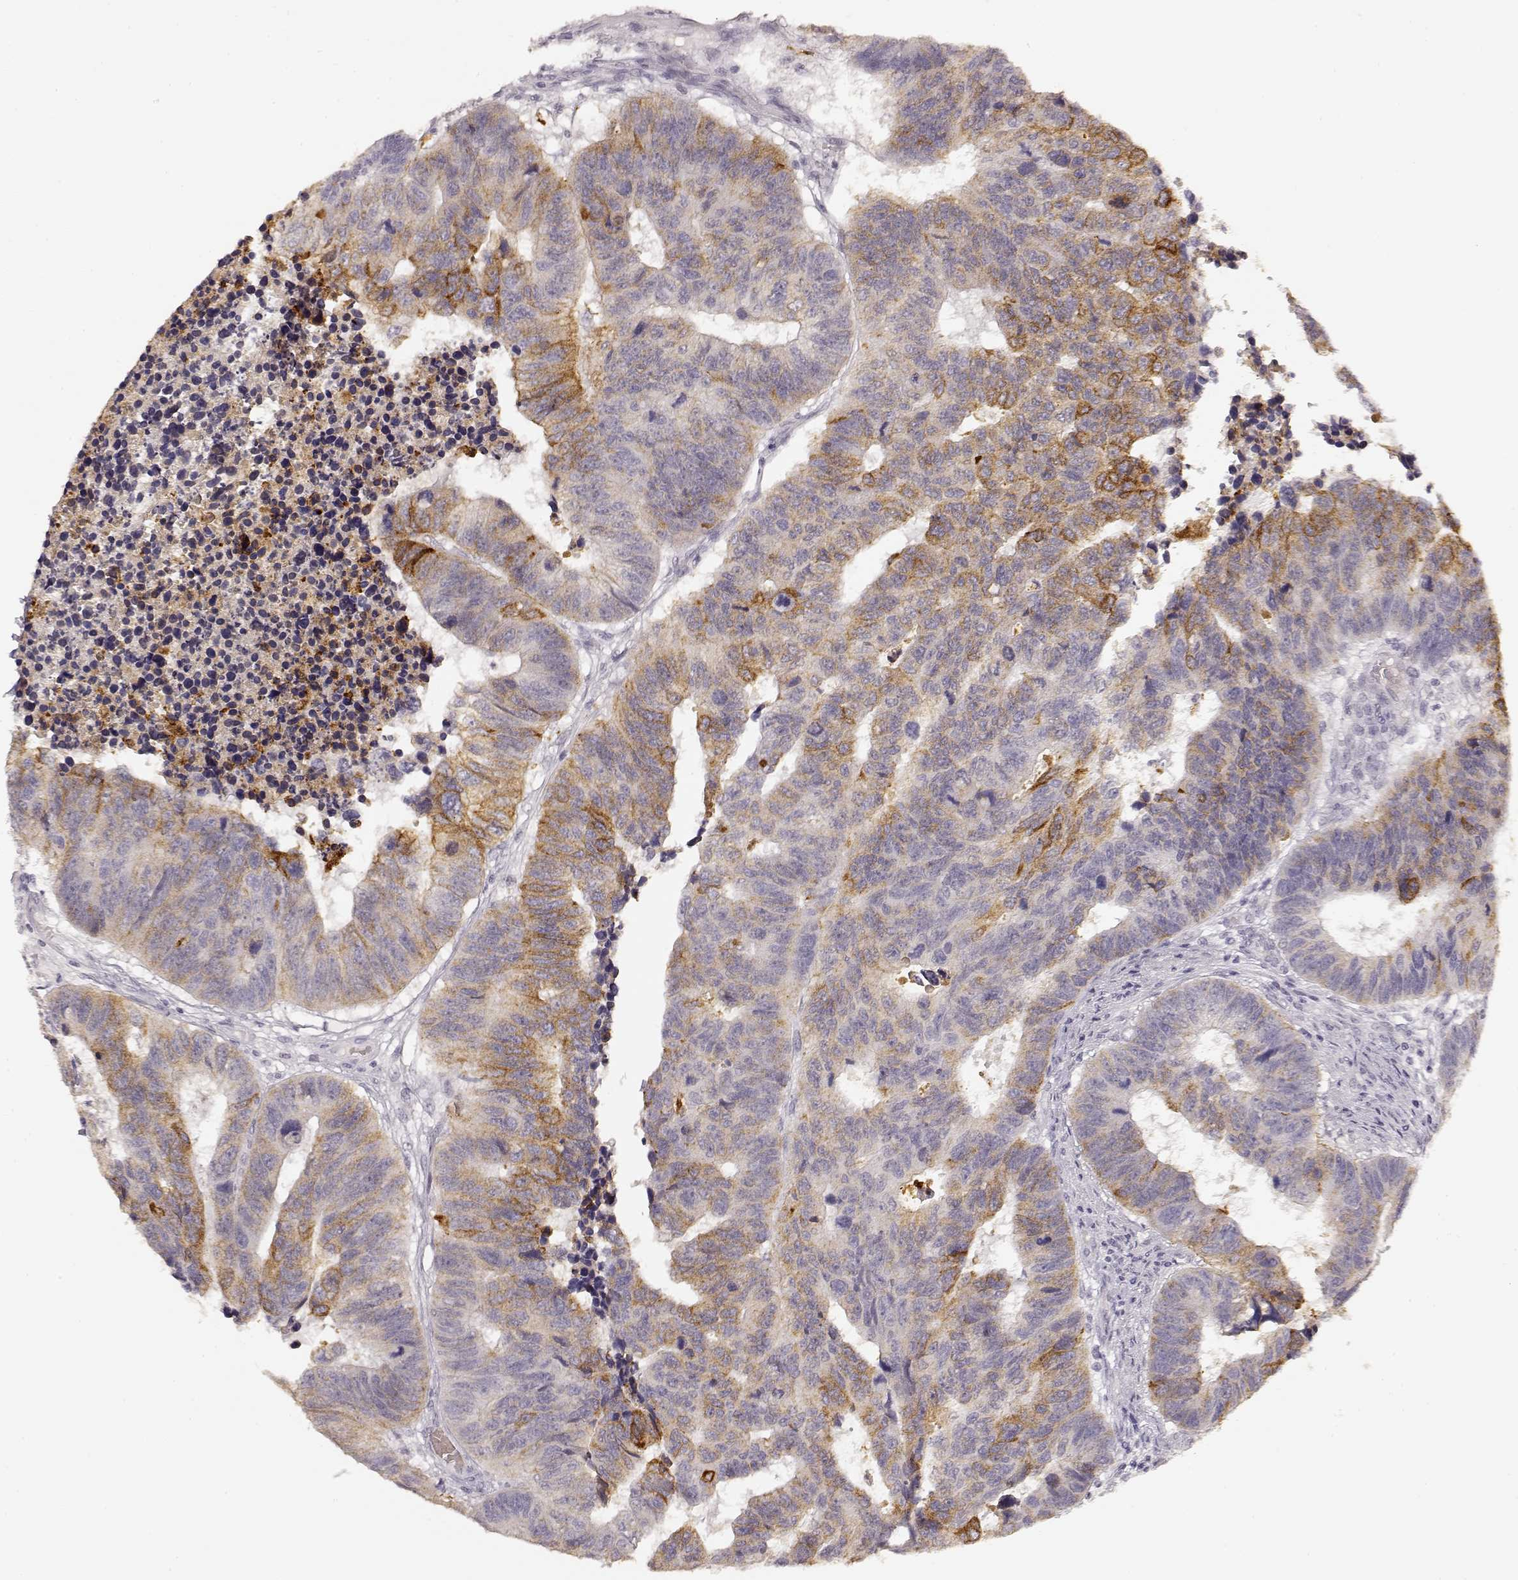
{"staining": {"intensity": "moderate", "quantity": "<25%", "location": "cytoplasmic/membranous"}, "tissue": "colorectal cancer", "cell_type": "Tumor cells", "image_type": "cancer", "snomed": [{"axis": "morphology", "description": "Adenocarcinoma, NOS"}, {"axis": "topography", "description": "Rectum"}], "caption": "Immunohistochemical staining of colorectal cancer (adenocarcinoma) shows low levels of moderate cytoplasmic/membranous protein staining in about <25% of tumor cells.", "gene": "LAMC2", "patient": {"sex": "female", "age": 85}}